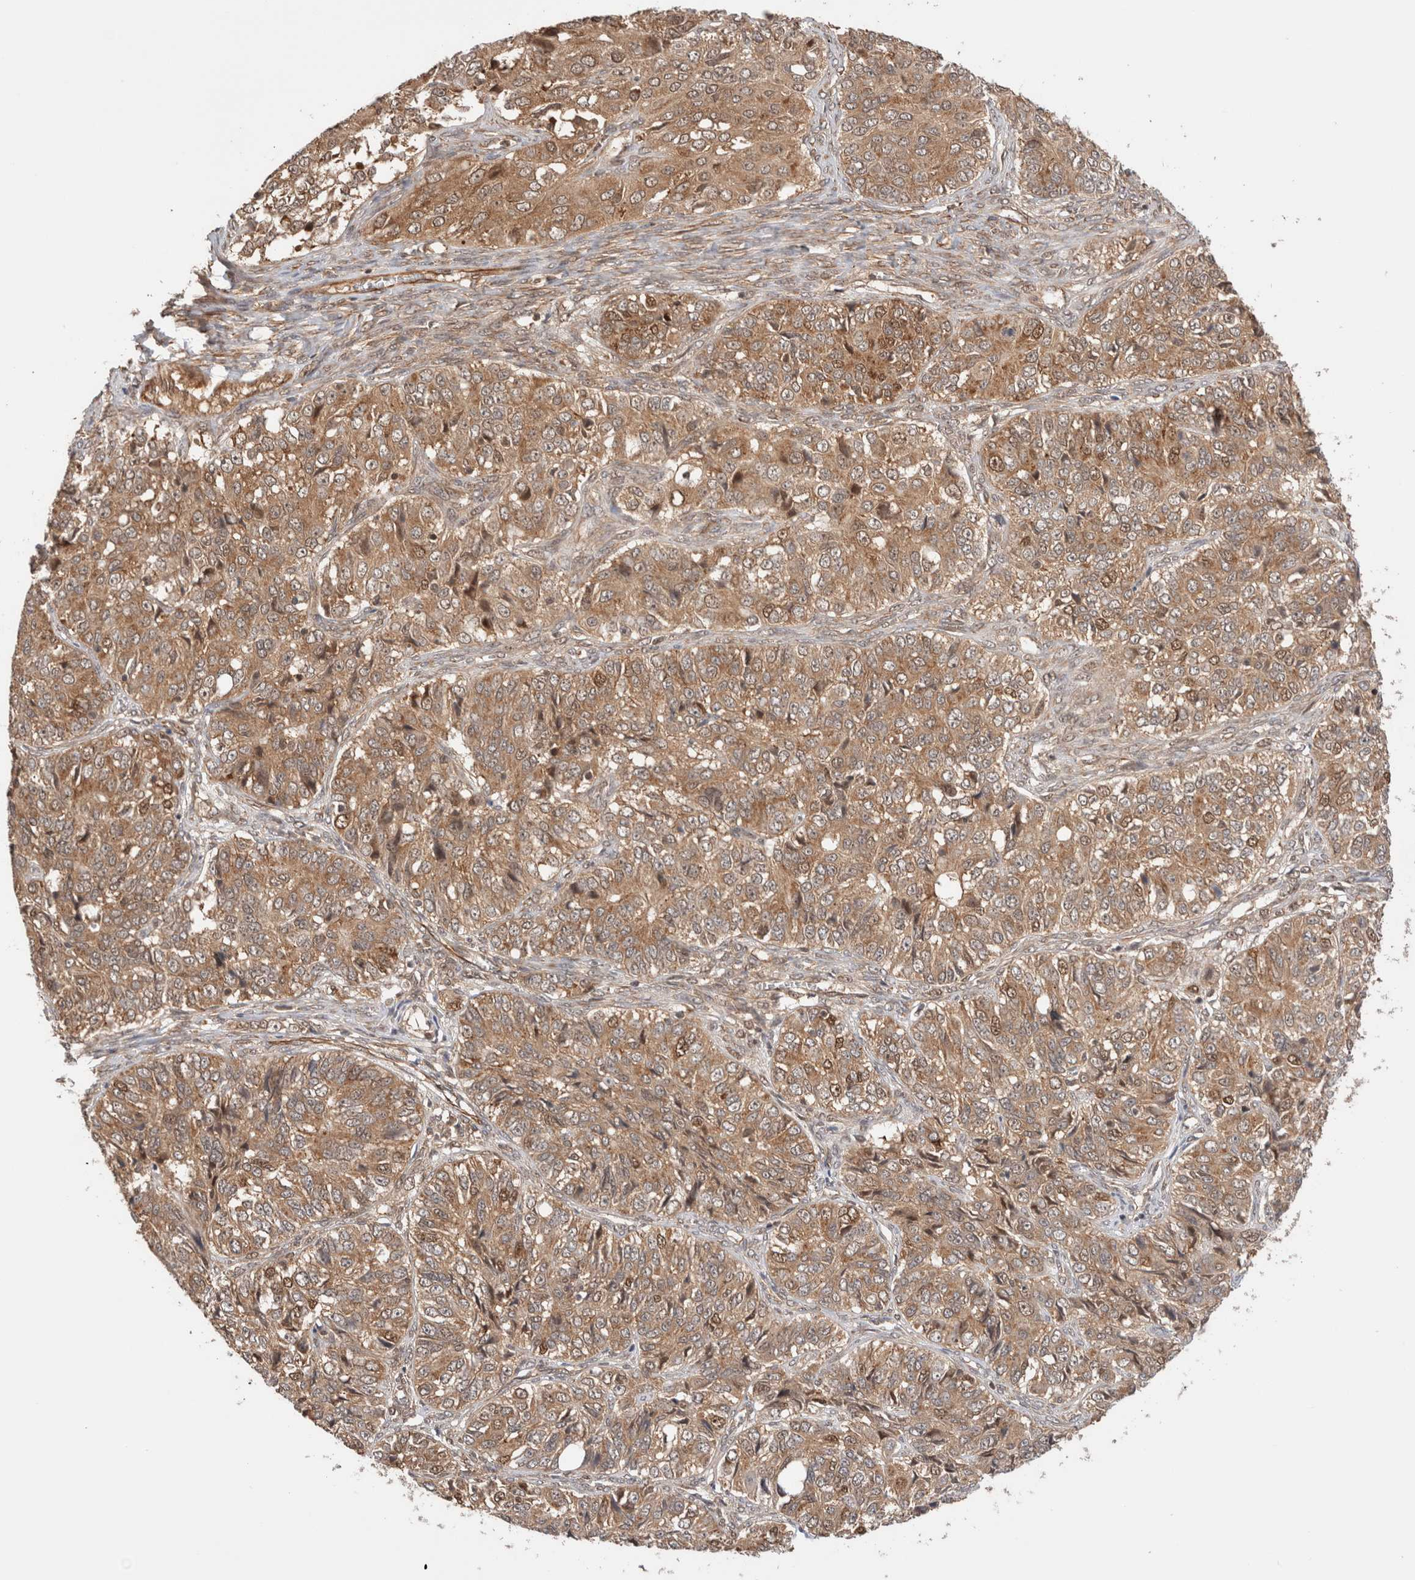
{"staining": {"intensity": "moderate", "quantity": ">75%", "location": "cytoplasmic/membranous,nuclear"}, "tissue": "ovarian cancer", "cell_type": "Tumor cells", "image_type": "cancer", "snomed": [{"axis": "morphology", "description": "Carcinoma, endometroid"}, {"axis": "topography", "description": "Ovary"}], "caption": "Immunohistochemistry (IHC) of ovarian cancer (endometroid carcinoma) demonstrates medium levels of moderate cytoplasmic/membranous and nuclear staining in approximately >75% of tumor cells.", "gene": "SIKE1", "patient": {"sex": "female", "age": 51}}